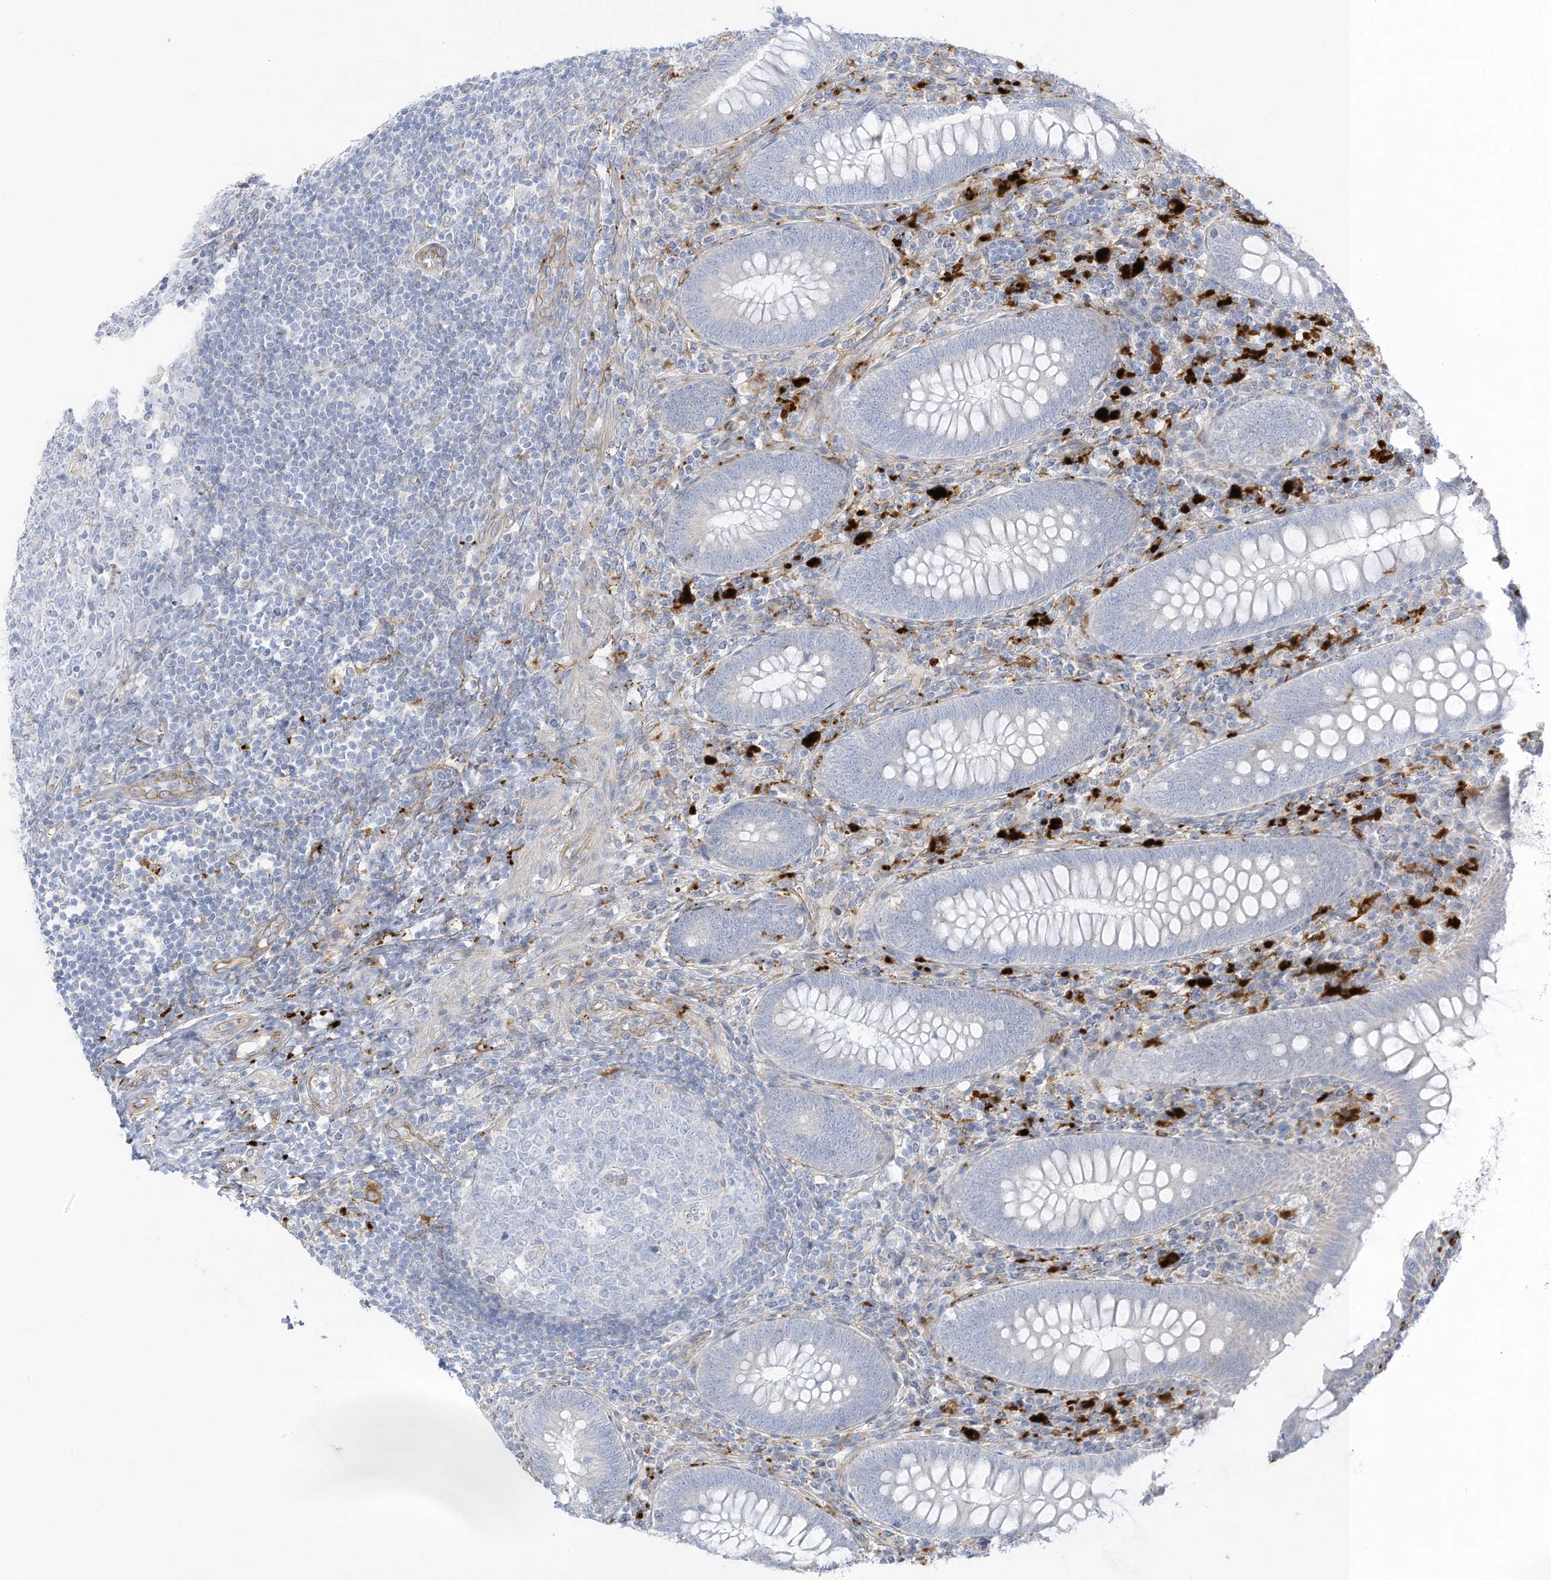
{"staining": {"intensity": "negative", "quantity": "none", "location": "none"}, "tissue": "appendix", "cell_type": "Glandular cells", "image_type": "normal", "snomed": [{"axis": "morphology", "description": "Normal tissue, NOS"}, {"axis": "topography", "description": "Appendix"}], "caption": "A histopathology image of human appendix is negative for staining in glandular cells.", "gene": "TAL2", "patient": {"sex": "male", "age": 14}}